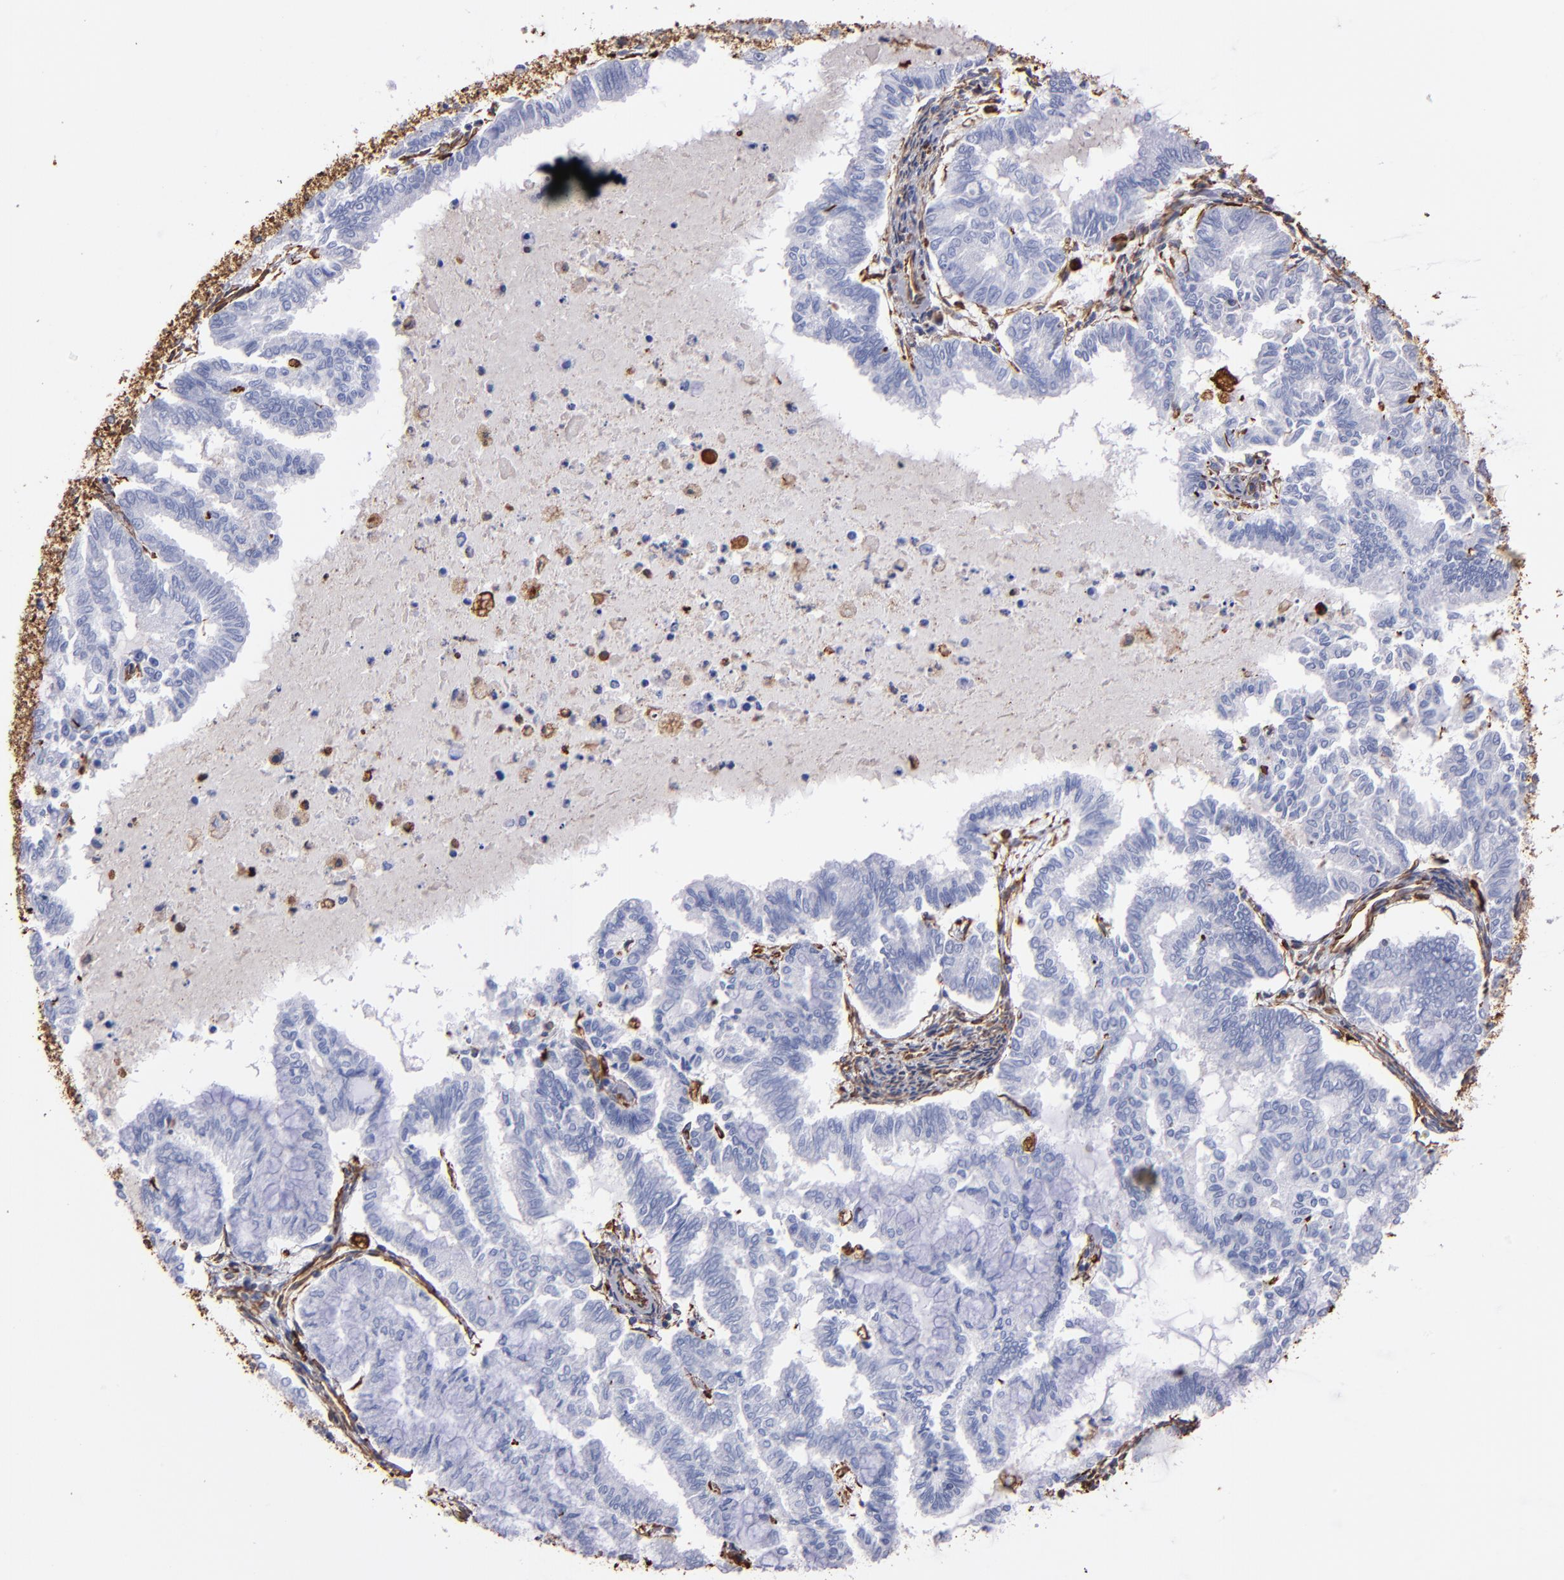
{"staining": {"intensity": "negative", "quantity": "none", "location": "none"}, "tissue": "endometrial cancer", "cell_type": "Tumor cells", "image_type": "cancer", "snomed": [{"axis": "morphology", "description": "Adenocarcinoma, NOS"}, {"axis": "topography", "description": "Endometrium"}], "caption": "The micrograph reveals no significant expression in tumor cells of adenocarcinoma (endometrial). The staining was performed using DAB (3,3'-diaminobenzidine) to visualize the protein expression in brown, while the nuclei were stained in blue with hematoxylin (Magnification: 20x).", "gene": "VIM", "patient": {"sex": "female", "age": 79}}